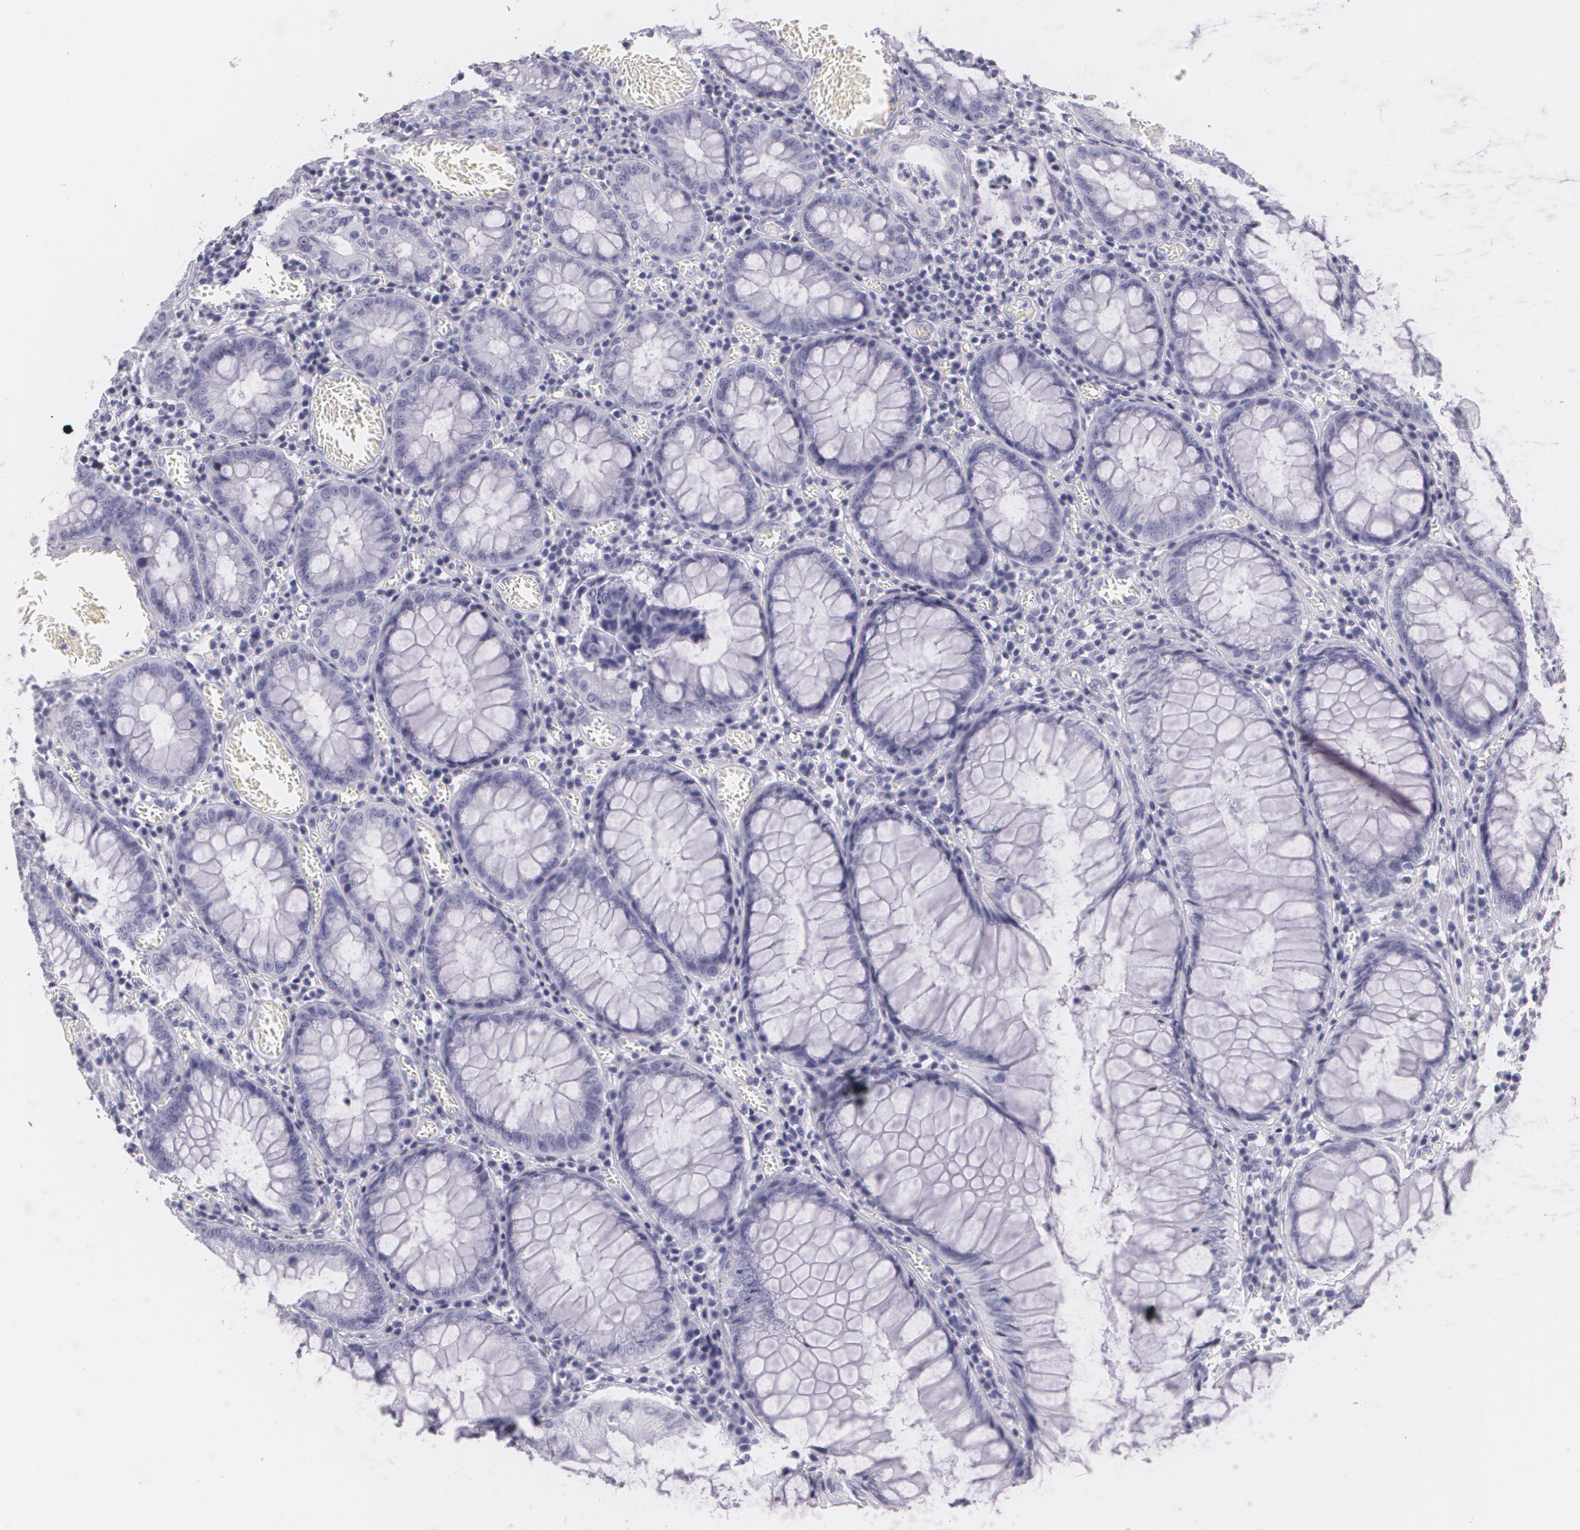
{"staining": {"intensity": "negative", "quantity": "none", "location": "none"}, "tissue": "colorectal cancer", "cell_type": "Tumor cells", "image_type": "cancer", "snomed": [{"axis": "morphology", "description": "Adenocarcinoma, NOS"}, {"axis": "topography", "description": "Rectum"}], "caption": "A photomicrograph of human colorectal adenocarcinoma is negative for staining in tumor cells.", "gene": "DLG4", "patient": {"sex": "female", "age": 98}}